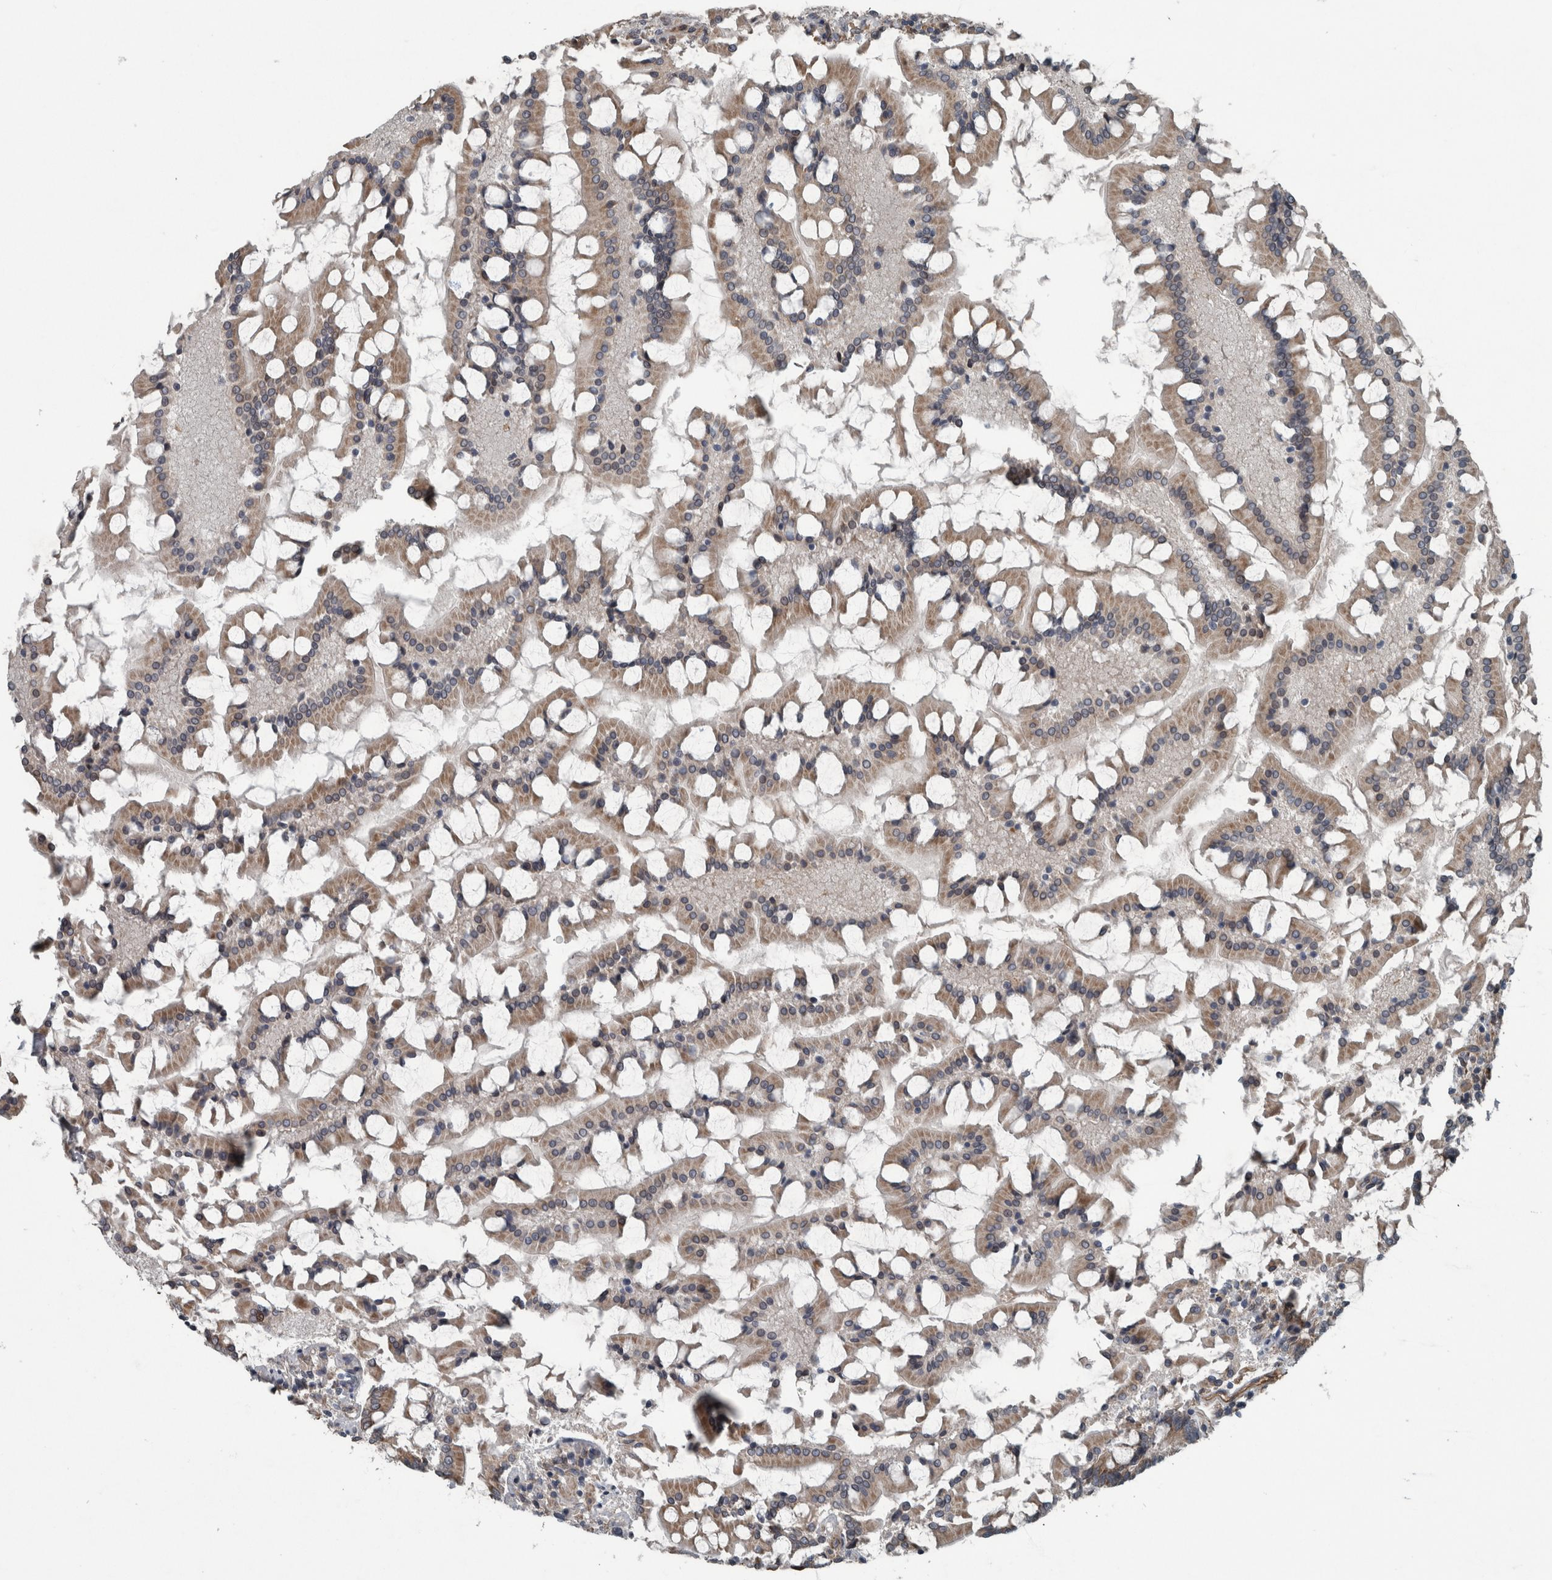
{"staining": {"intensity": "moderate", "quantity": ">75%", "location": "cytoplasmic/membranous"}, "tissue": "small intestine", "cell_type": "Glandular cells", "image_type": "normal", "snomed": [{"axis": "morphology", "description": "Normal tissue, NOS"}, {"axis": "topography", "description": "Small intestine"}], "caption": "Immunohistochemistry (DAB) staining of benign small intestine shows moderate cytoplasmic/membranous protein expression in about >75% of glandular cells.", "gene": "EXOC8", "patient": {"sex": "male", "age": 41}}